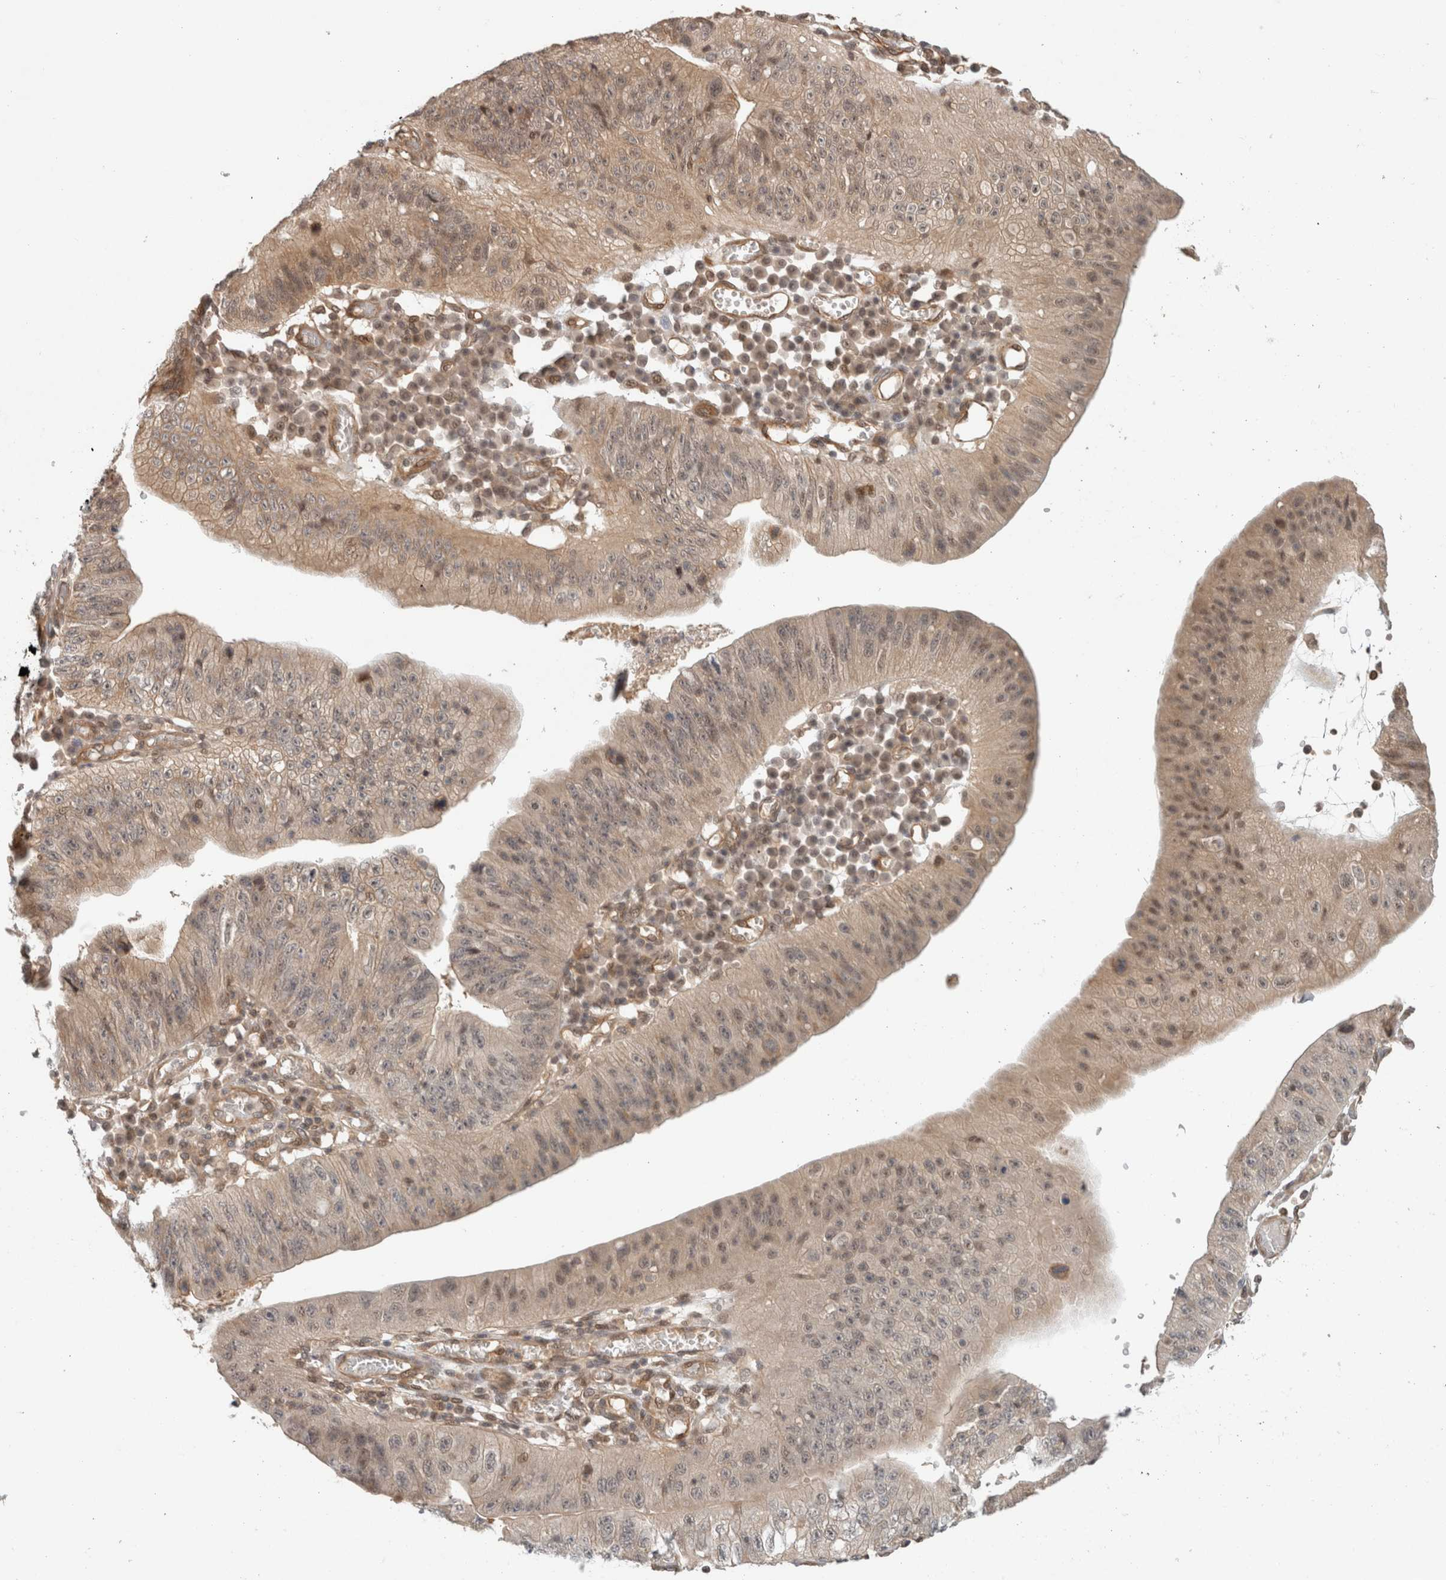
{"staining": {"intensity": "weak", "quantity": ">75%", "location": "cytoplasmic/membranous,nuclear"}, "tissue": "stomach cancer", "cell_type": "Tumor cells", "image_type": "cancer", "snomed": [{"axis": "morphology", "description": "Adenocarcinoma, NOS"}, {"axis": "topography", "description": "Stomach"}], "caption": "Brown immunohistochemical staining in adenocarcinoma (stomach) exhibits weak cytoplasmic/membranous and nuclear staining in approximately >75% of tumor cells. (Stains: DAB in brown, nuclei in blue, Microscopy: brightfield microscopy at high magnification).", "gene": "CAAP1", "patient": {"sex": "male", "age": 59}}